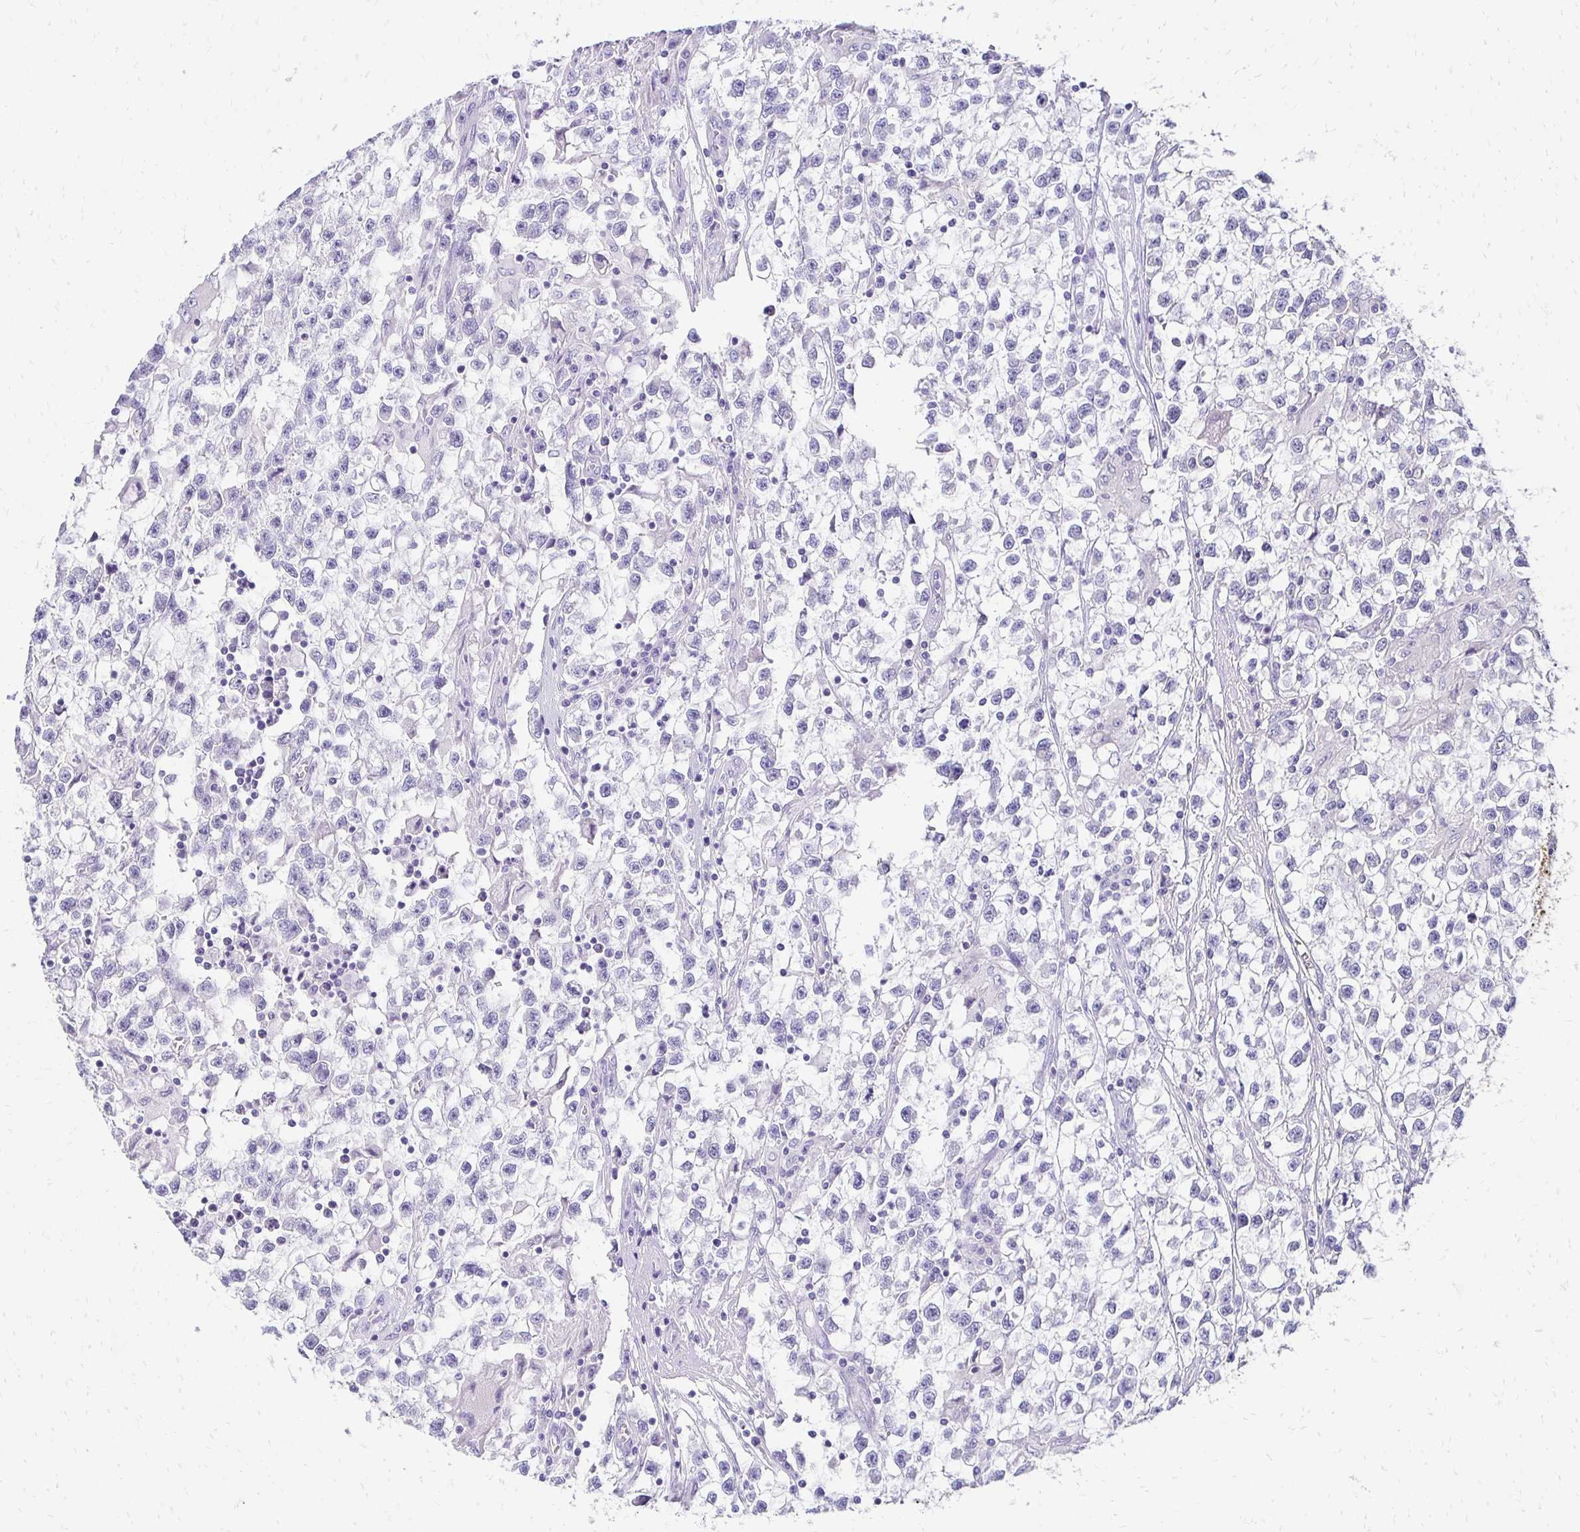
{"staining": {"intensity": "negative", "quantity": "none", "location": "none"}, "tissue": "testis cancer", "cell_type": "Tumor cells", "image_type": "cancer", "snomed": [{"axis": "morphology", "description": "Seminoma, NOS"}, {"axis": "topography", "description": "Testis"}], "caption": "Testis cancer was stained to show a protein in brown. There is no significant staining in tumor cells. (DAB immunohistochemistry (IHC) with hematoxylin counter stain).", "gene": "C1QTNF2", "patient": {"sex": "male", "age": 31}}